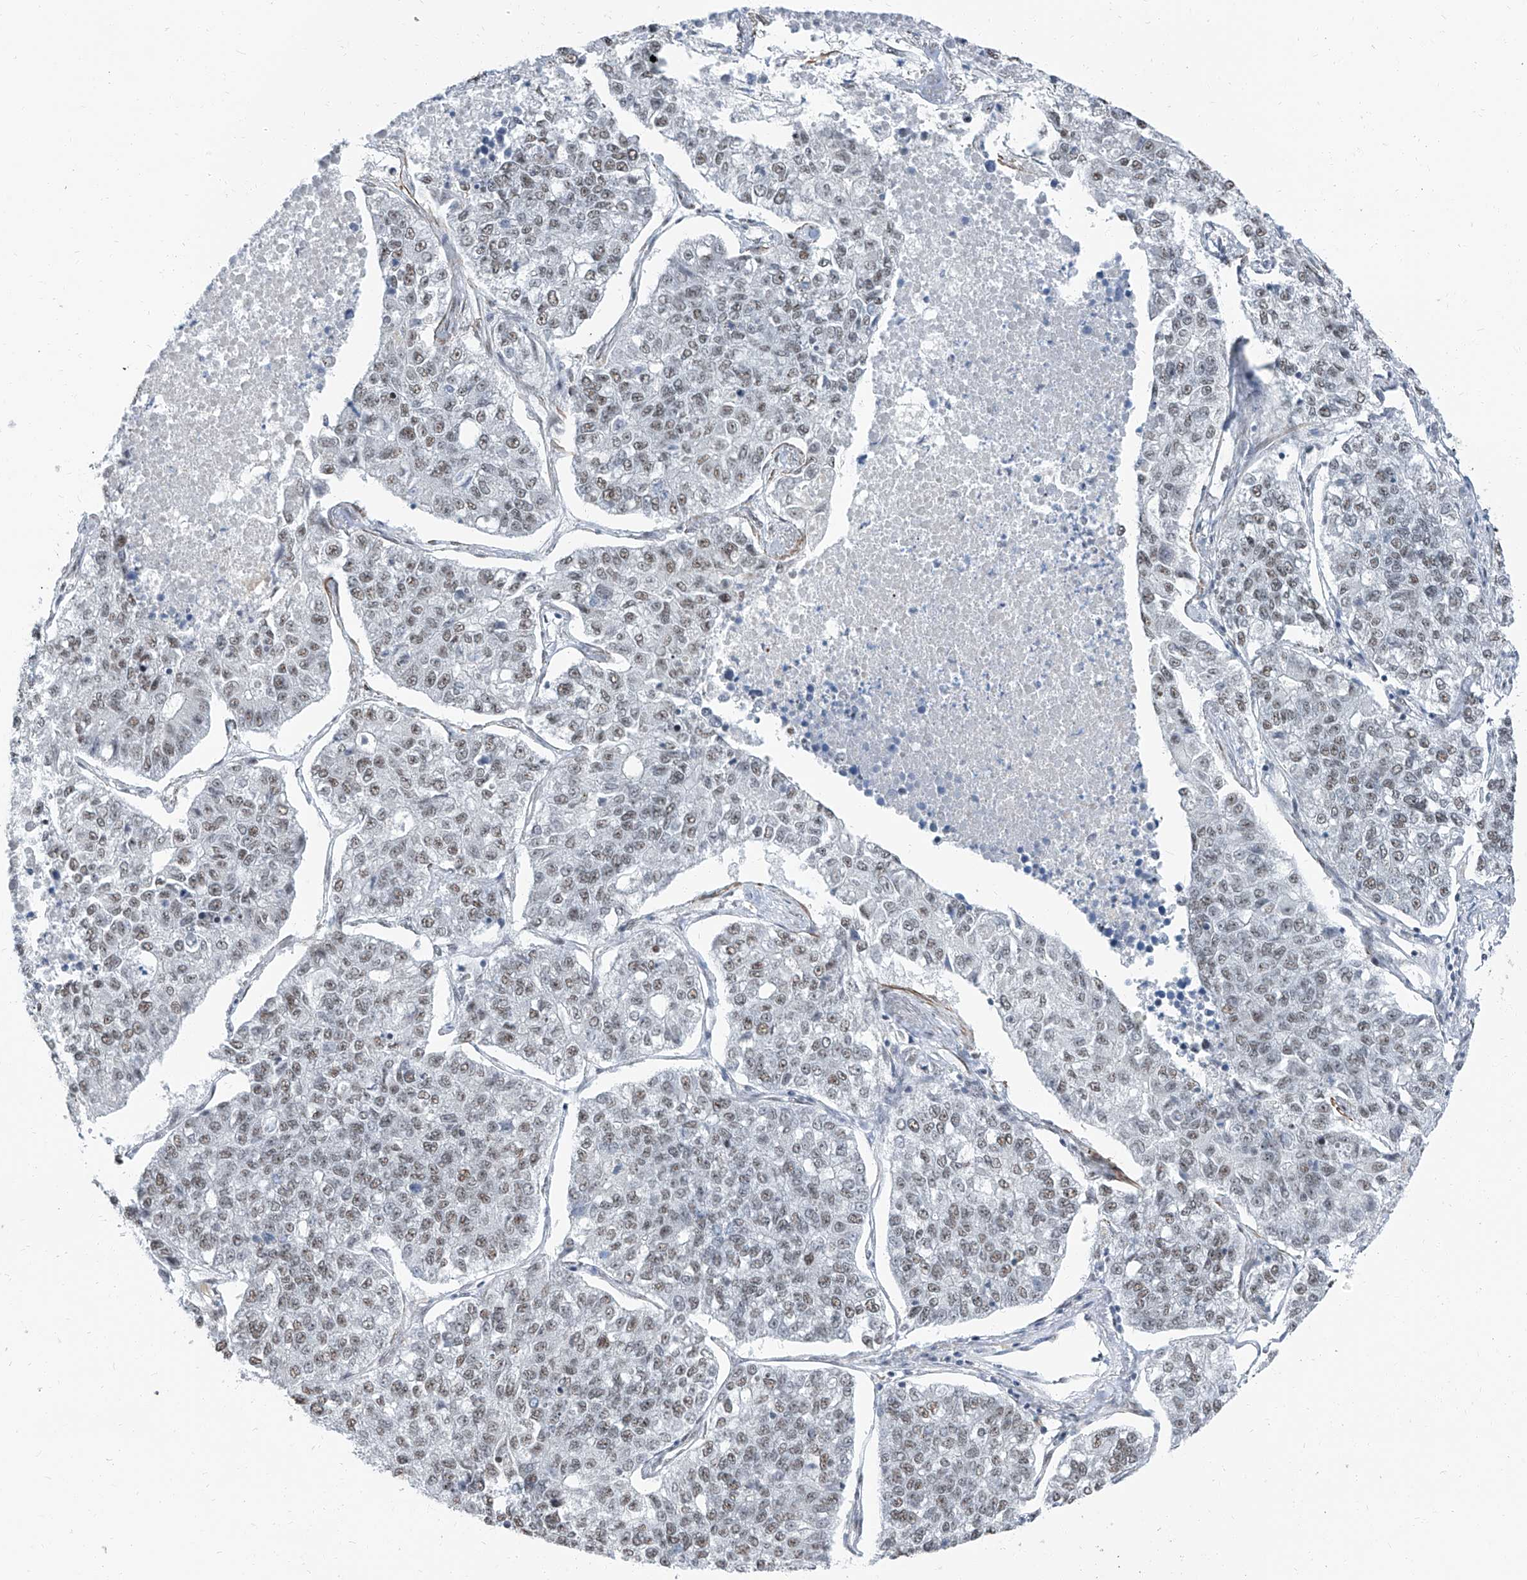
{"staining": {"intensity": "weak", "quantity": "25%-75%", "location": "nuclear"}, "tissue": "lung cancer", "cell_type": "Tumor cells", "image_type": "cancer", "snomed": [{"axis": "morphology", "description": "Adenocarcinoma, NOS"}, {"axis": "topography", "description": "Lung"}], "caption": "Protein expression analysis of lung adenocarcinoma shows weak nuclear expression in about 25%-75% of tumor cells.", "gene": "TXLNB", "patient": {"sex": "male", "age": 49}}